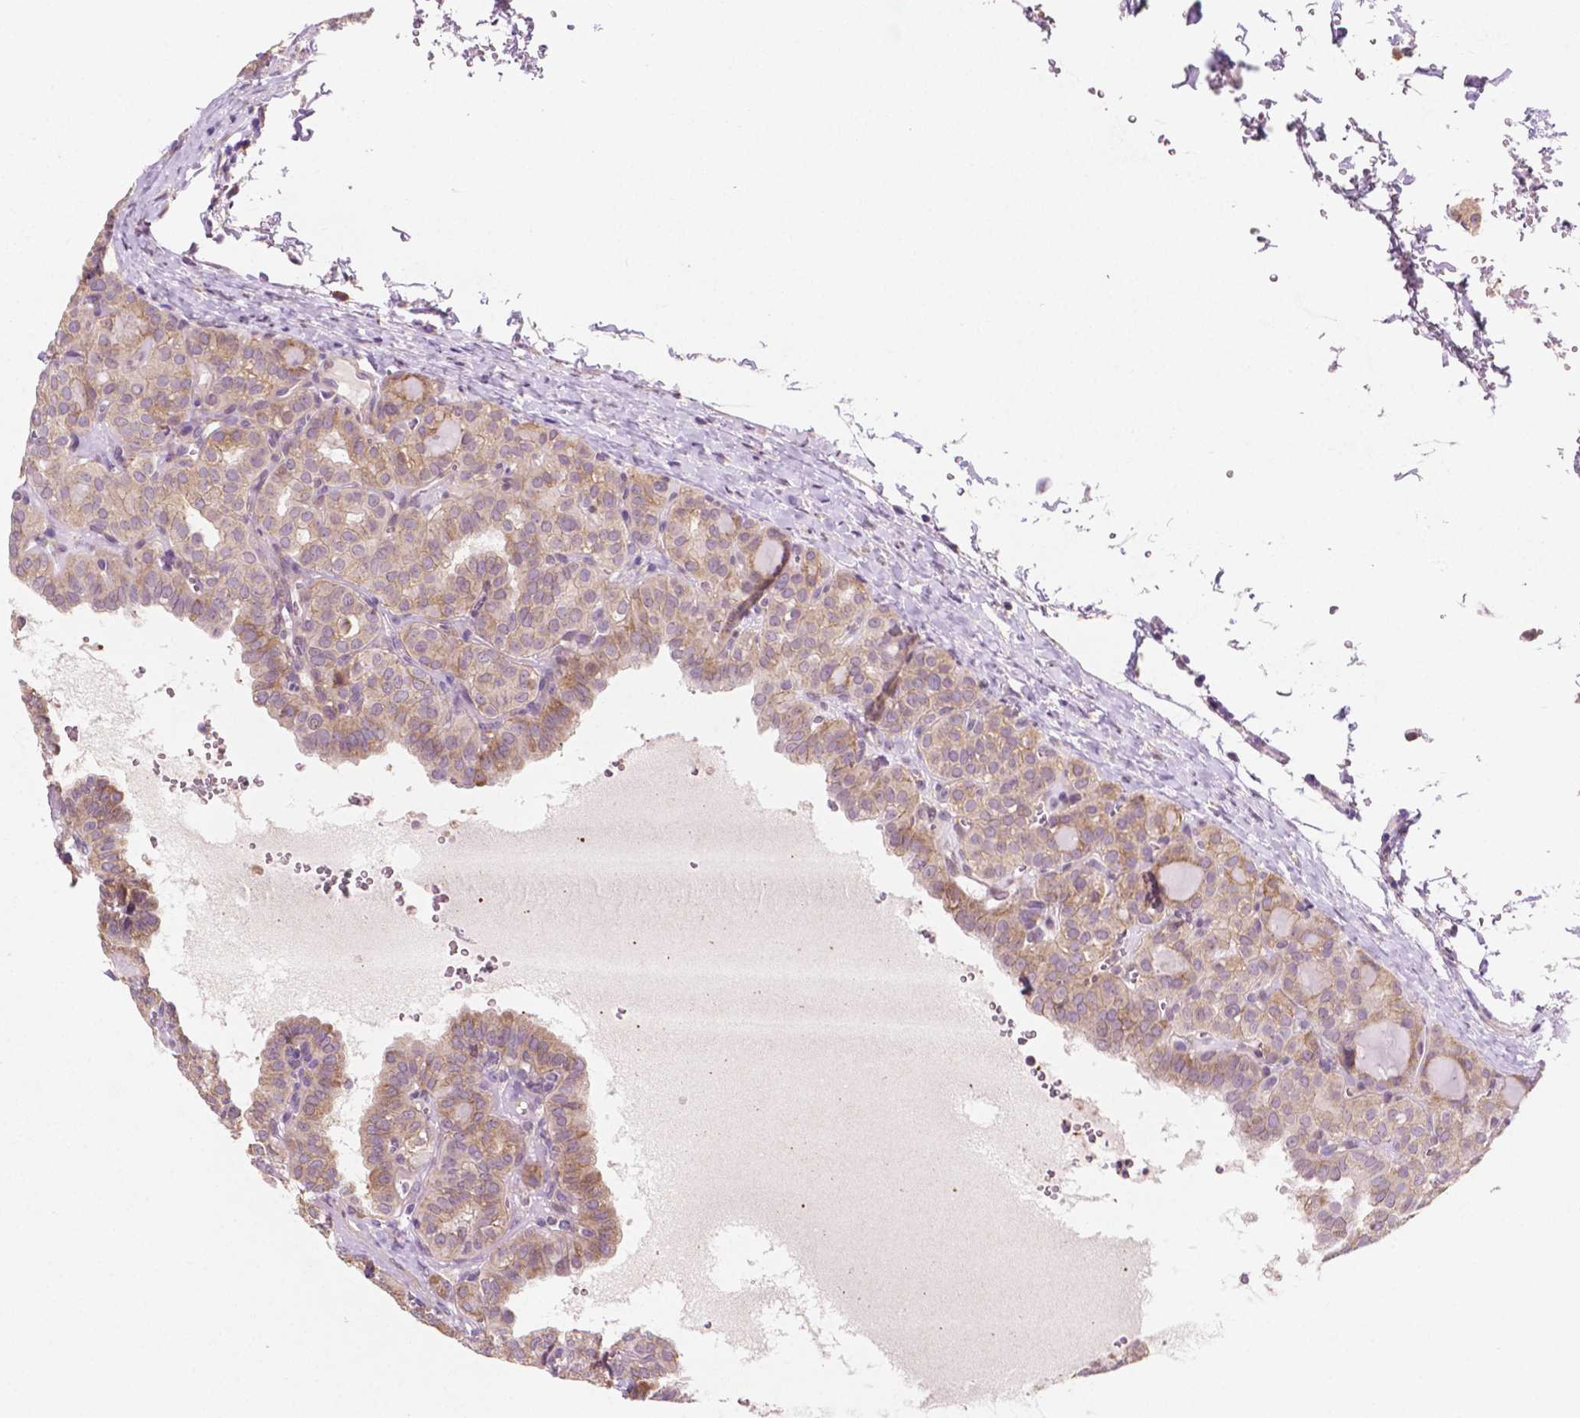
{"staining": {"intensity": "weak", "quantity": ">75%", "location": "cytoplasmic/membranous"}, "tissue": "thyroid cancer", "cell_type": "Tumor cells", "image_type": "cancer", "snomed": [{"axis": "morphology", "description": "Papillary adenocarcinoma, NOS"}, {"axis": "topography", "description": "Thyroid gland"}], "caption": "A low amount of weak cytoplasmic/membranous positivity is seen in about >75% of tumor cells in papillary adenocarcinoma (thyroid) tissue.", "gene": "LRP1B", "patient": {"sex": "female", "age": 41}}